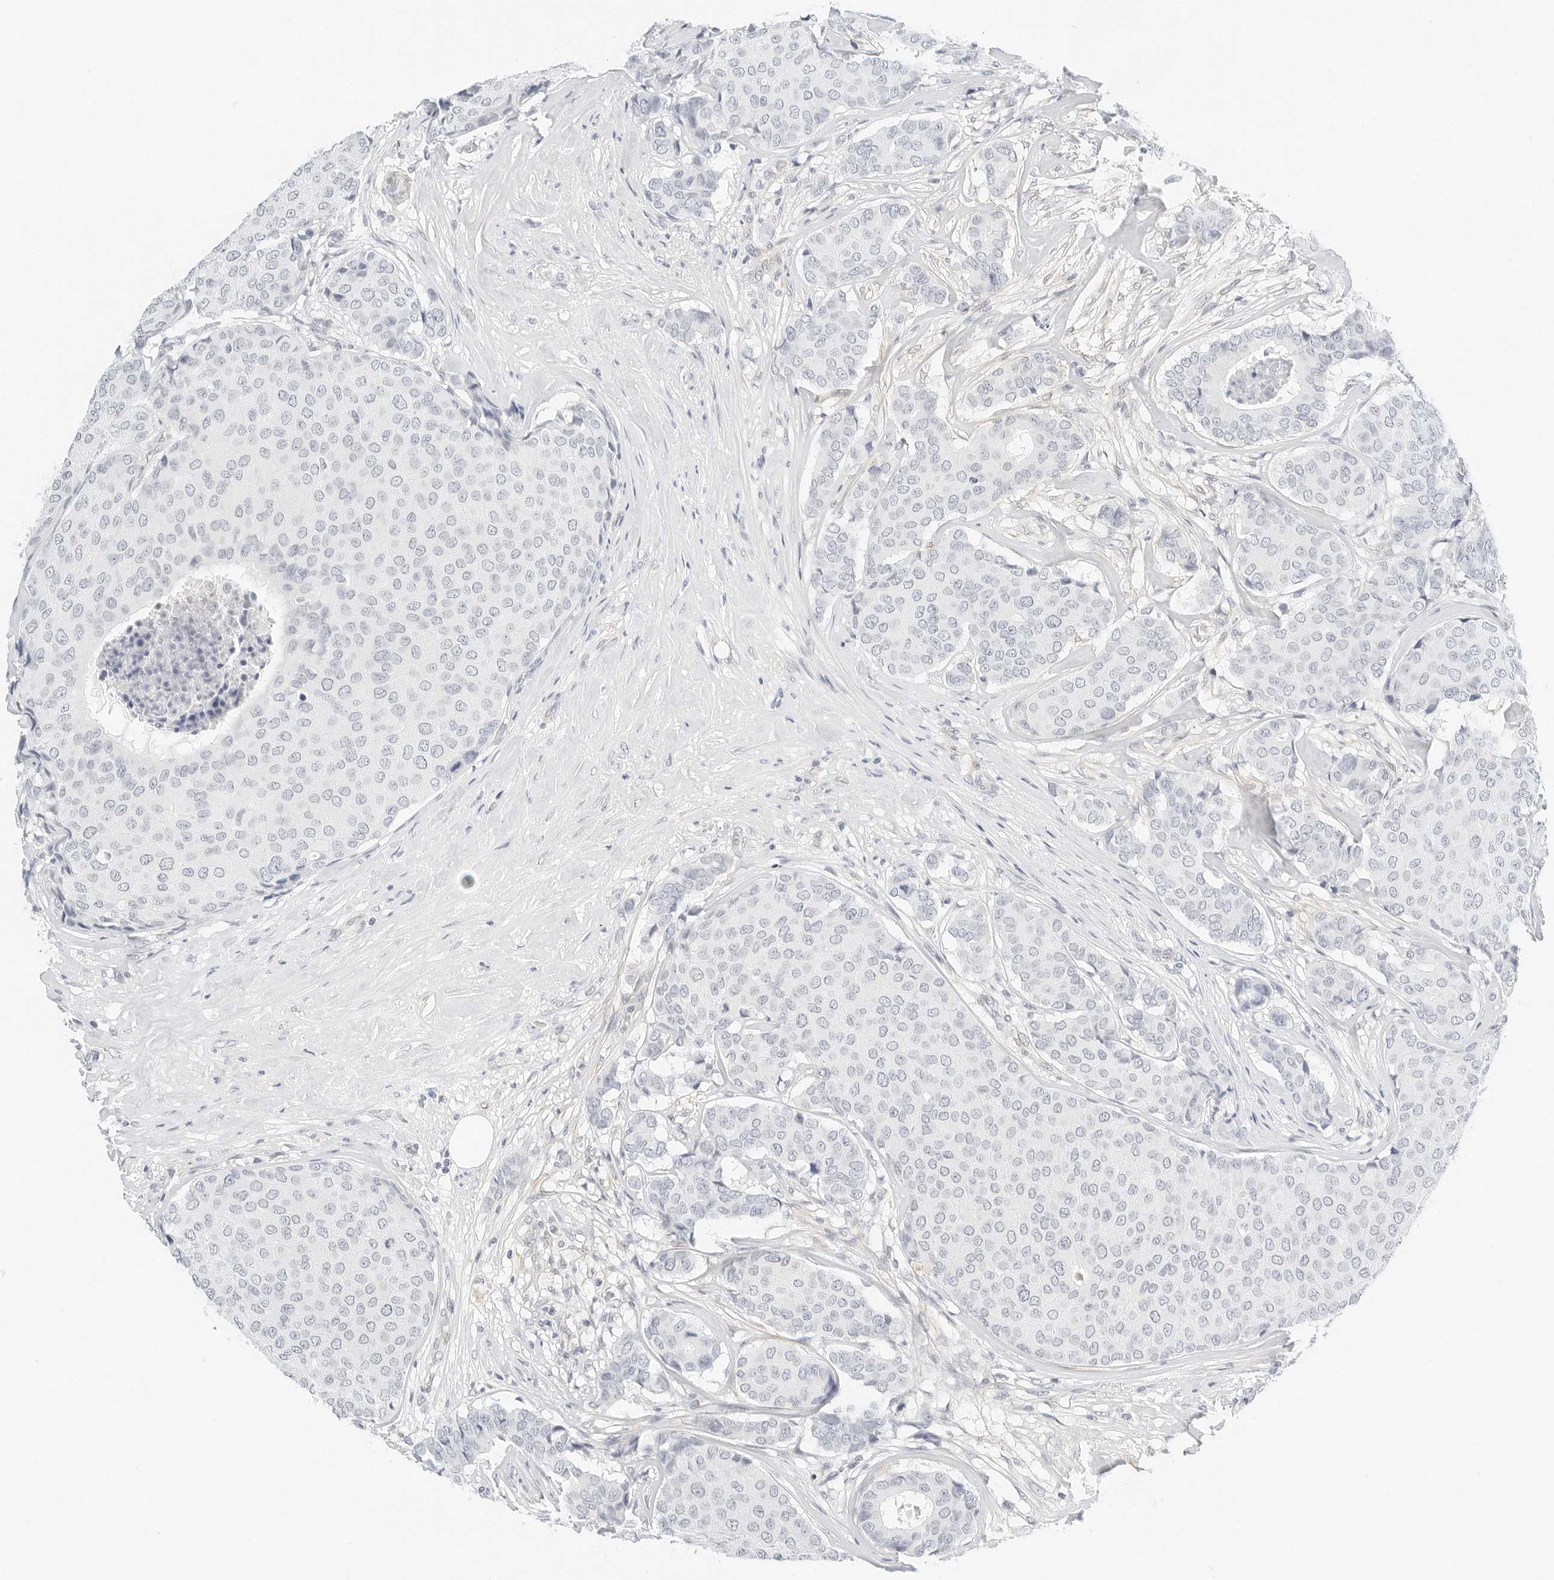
{"staining": {"intensity": "negative", "quantity": "none", "location": "none"}, "tissue": "breast cancer", "cell_type": "Tumor cells", "image_type": "cancer", "snomed": [{"axis": "morphology", "description": "Duct carcinoma"}, {"axis": "topography", "description": "Breast"}], "caption": "This is a micrograph of IHC staining of breast cancer, which shows no staining in tumor cells.", "gene": "PKDCC", "patient": {"sex": "female", "age": 75}}